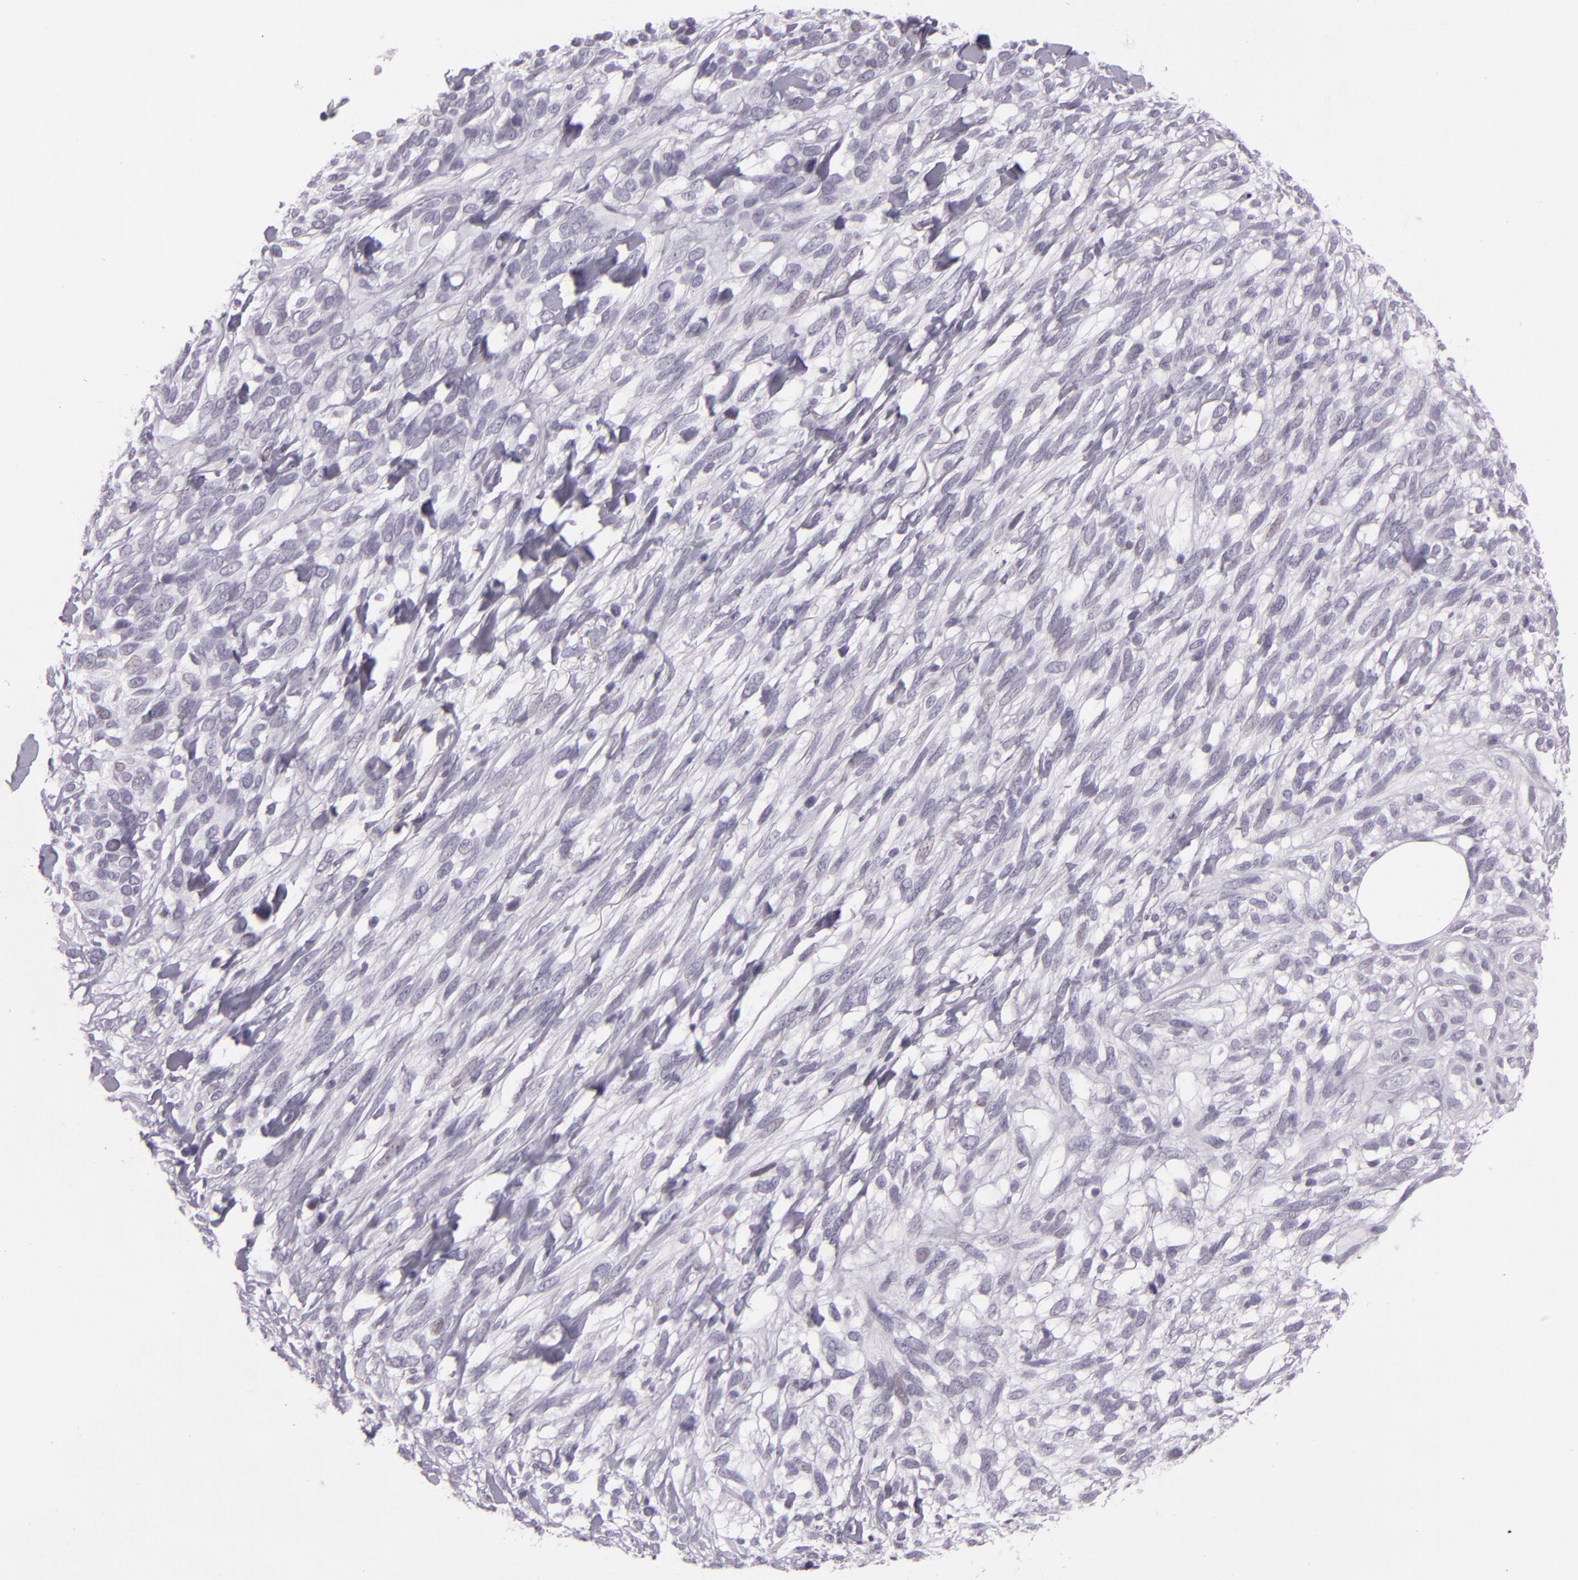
{"staining": {"intensity": "negative", "quantity": "none", "location": "none"}, "tissue": "melanoma", "cell_type": "Tumor cells", "image_type": "cancer", "snomed": [{"axis": "morphology", "description": "Malignant melanoma, NOS"}, {"axis": "topography", "description": "Skin"}], "caption": "This micrograph is of malignant melanoma stained with immunohistochemistry (IHC) to label a protein in brown with the nuclei are counter-stained blue. There is no positivity in tumor cells.", "gene": "MCM3", "patient": {"sex": "female", "age": 85}}